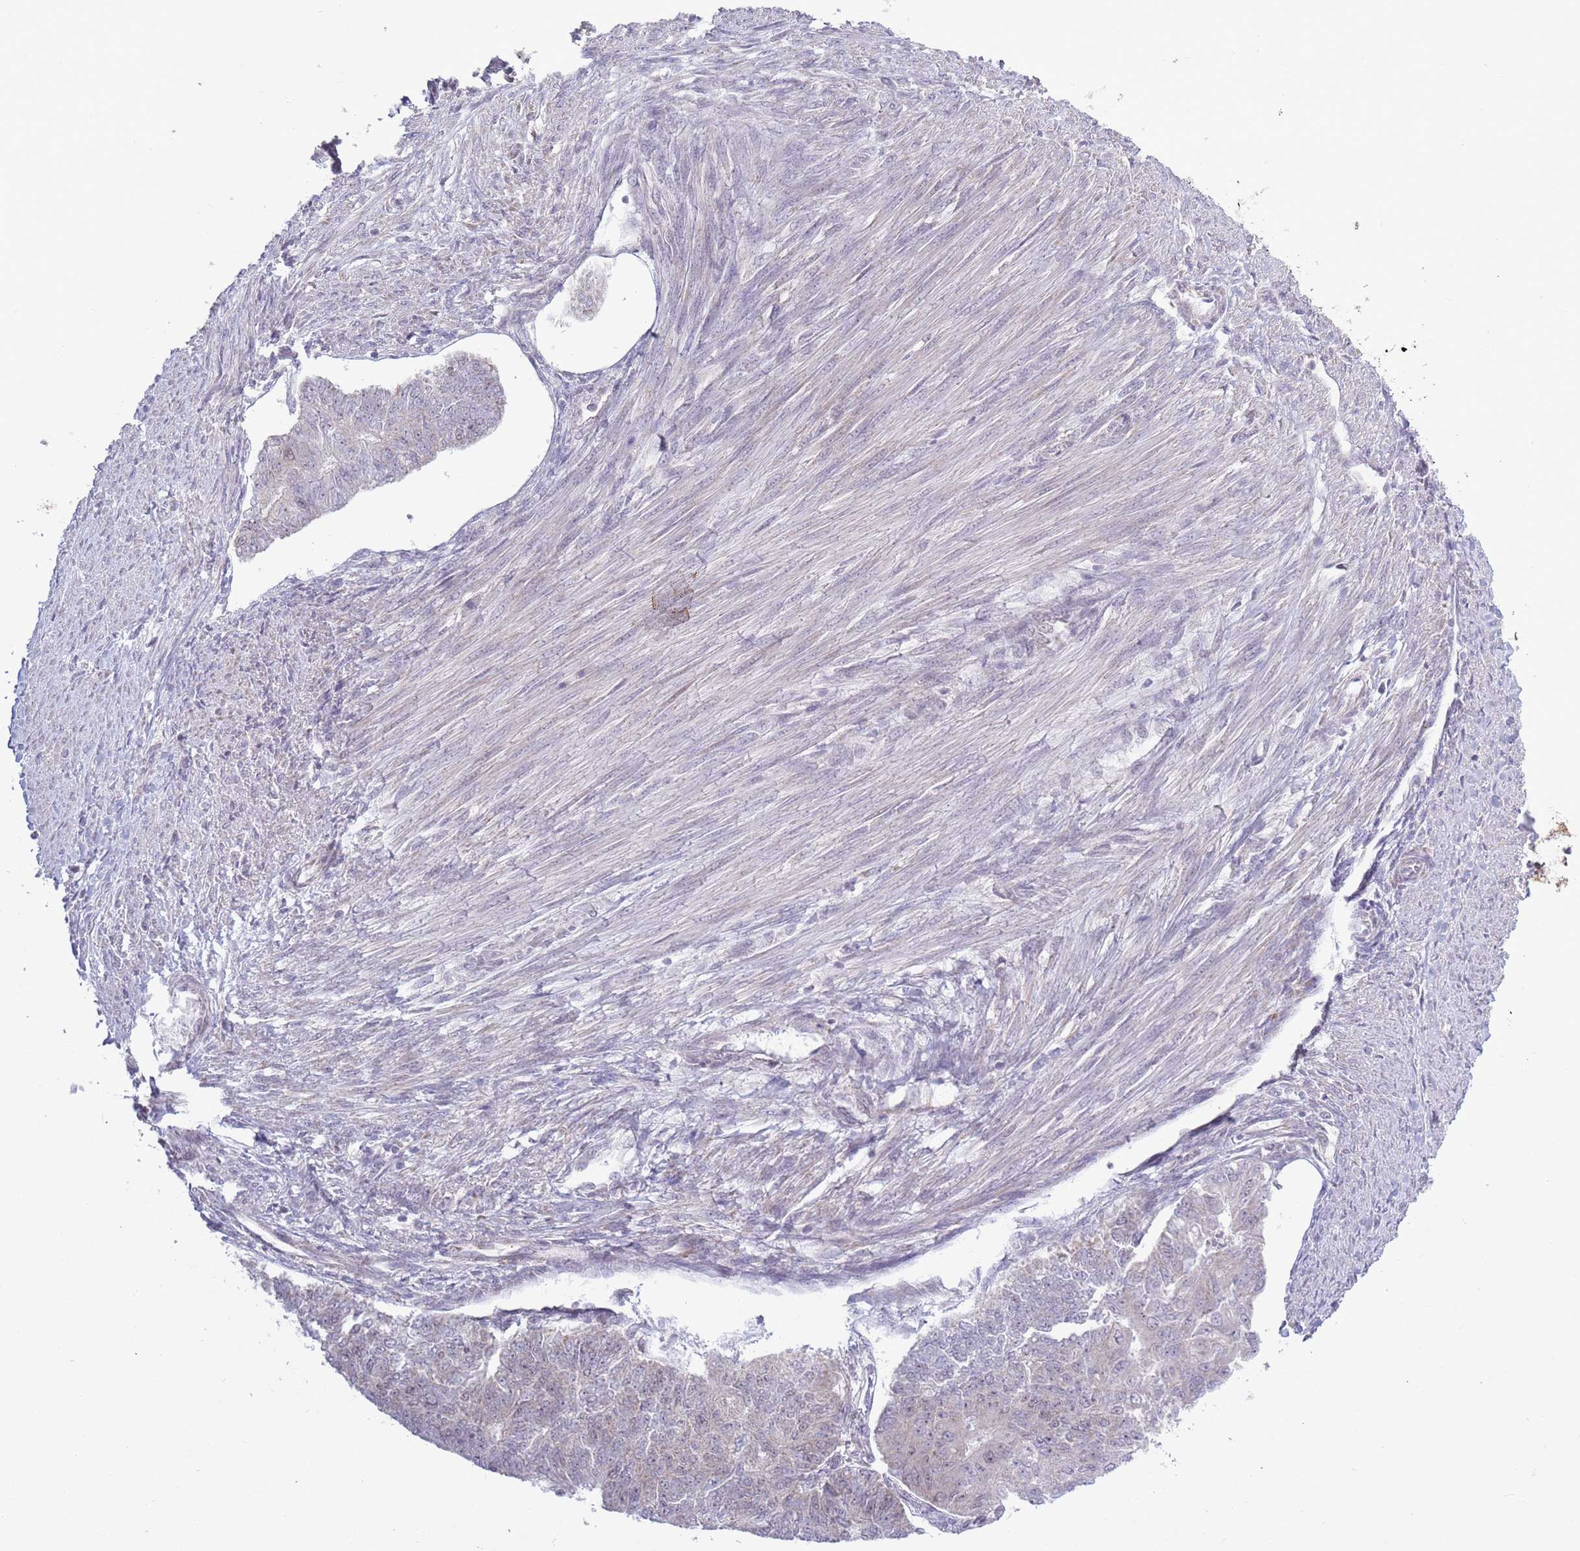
{"staining": {"intensity": "negative", "quantity": "none", "location": "none"}, "tissue": "endometrial cancer", "cell_type": "Tumor cells", "image_type": "cancer", "snomed": [{"axis": "morphology", "description": "Adenocarcinoma, NOS"}, {"axis": "topography", "description": "Endometrium"}], "caption": "This is a image of IHC staining of endometrial adenocarcinoma, which shows no expression in tumor cells.", "gene": "MRPL34", "patient": {"sex": "female", "age": 32}}